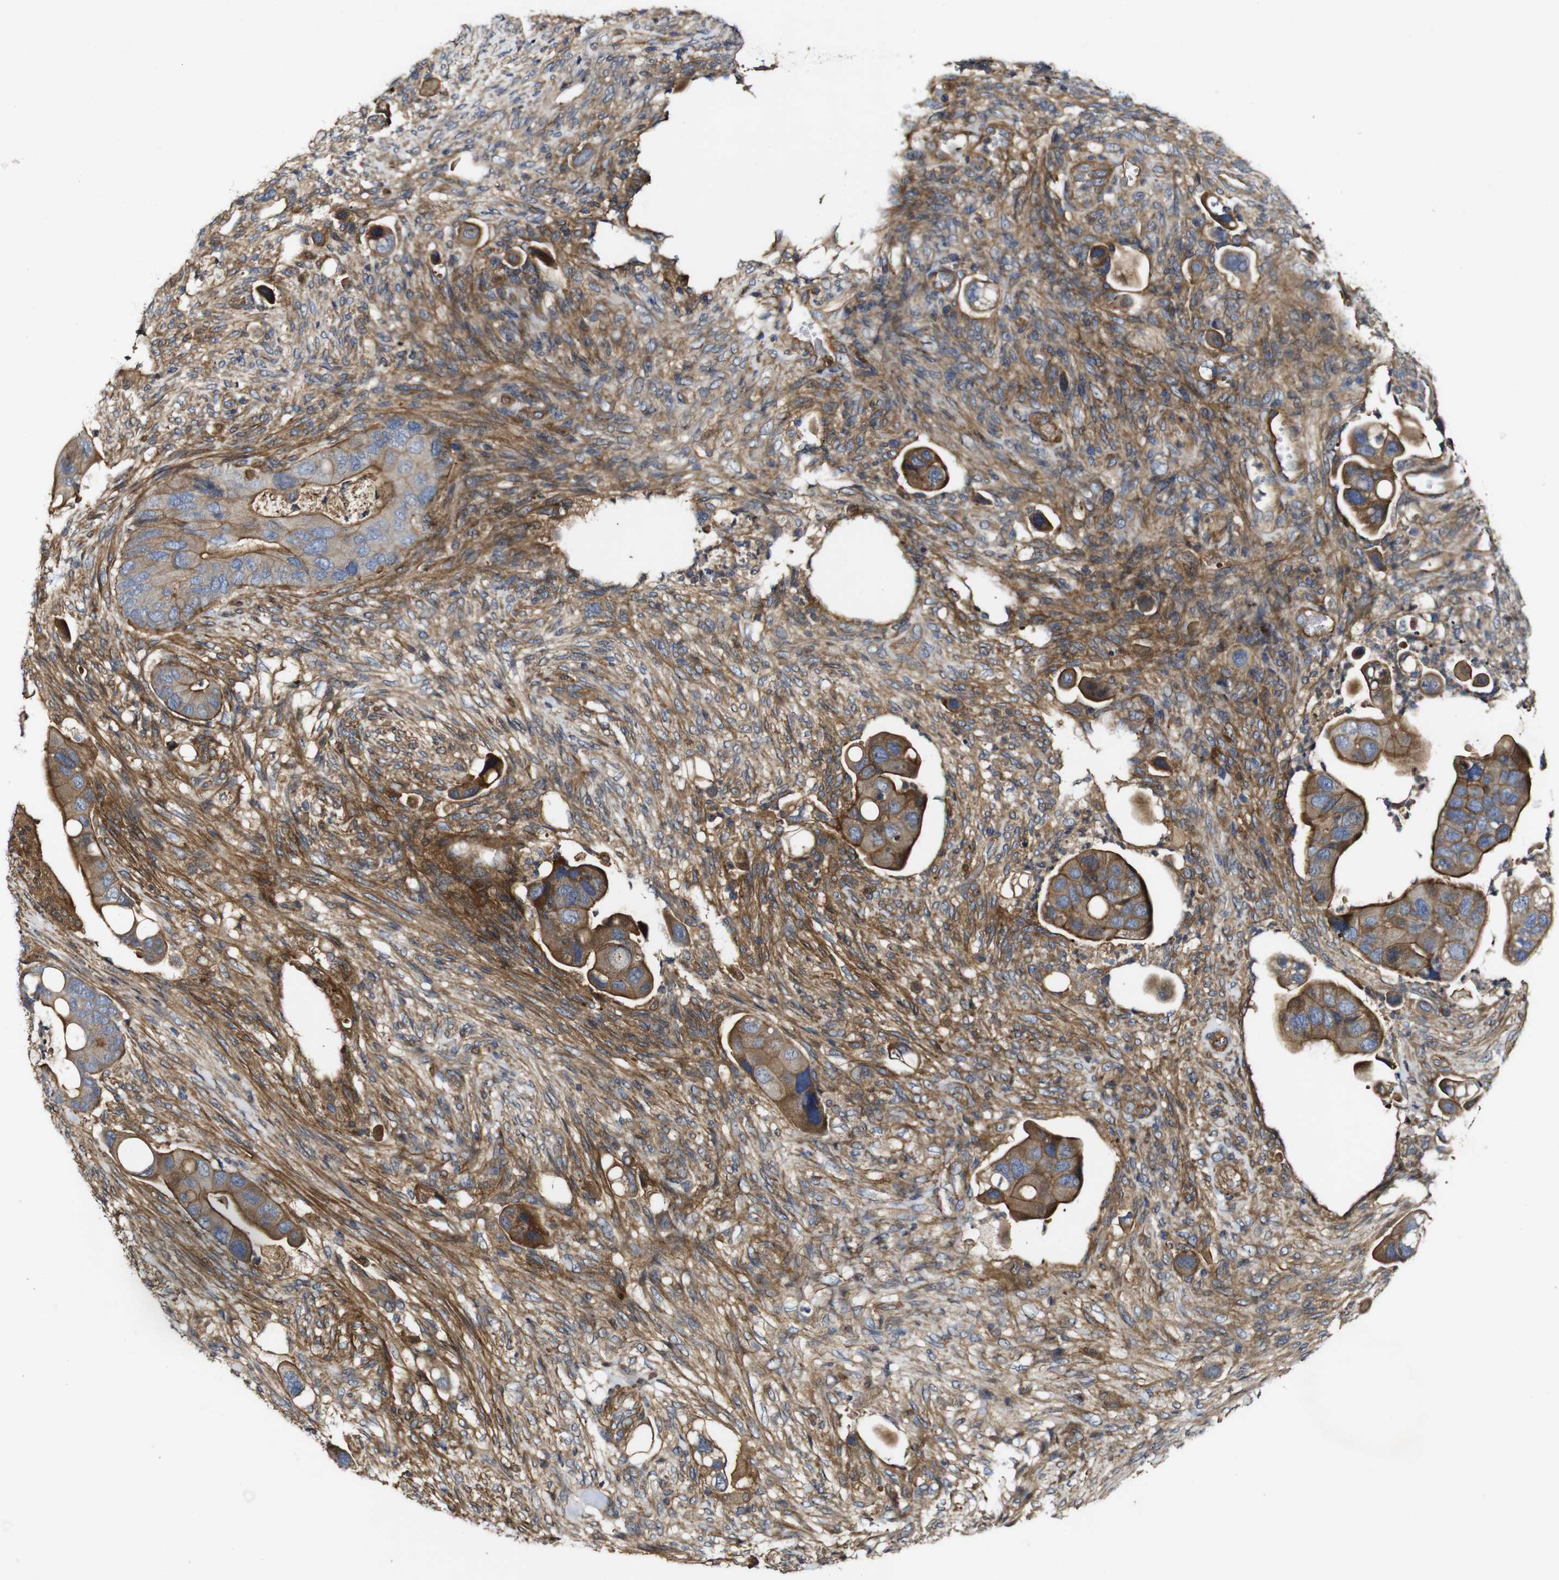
{"staining": {"intensity": "moderate", "quantity": ">75%", "location": "cytoplasmic/membranous"}, "tissue": "colorectal cancer", "cell_type": "Tumor cells", "image_type": "cancer", "snomed": [{"axis": "morphology", "description": "Adenocarcinoma, NOS"}, {"axis": "topography", "description": "Rectum"}], "caption": "A brown stain highlights moderate cytoplasmic/membranous positivity of a protein in human adenocarcinoma (colorectal) tumor cells.", "gene": "GSDME", "patient": {"sex": "female", "age": 57}}